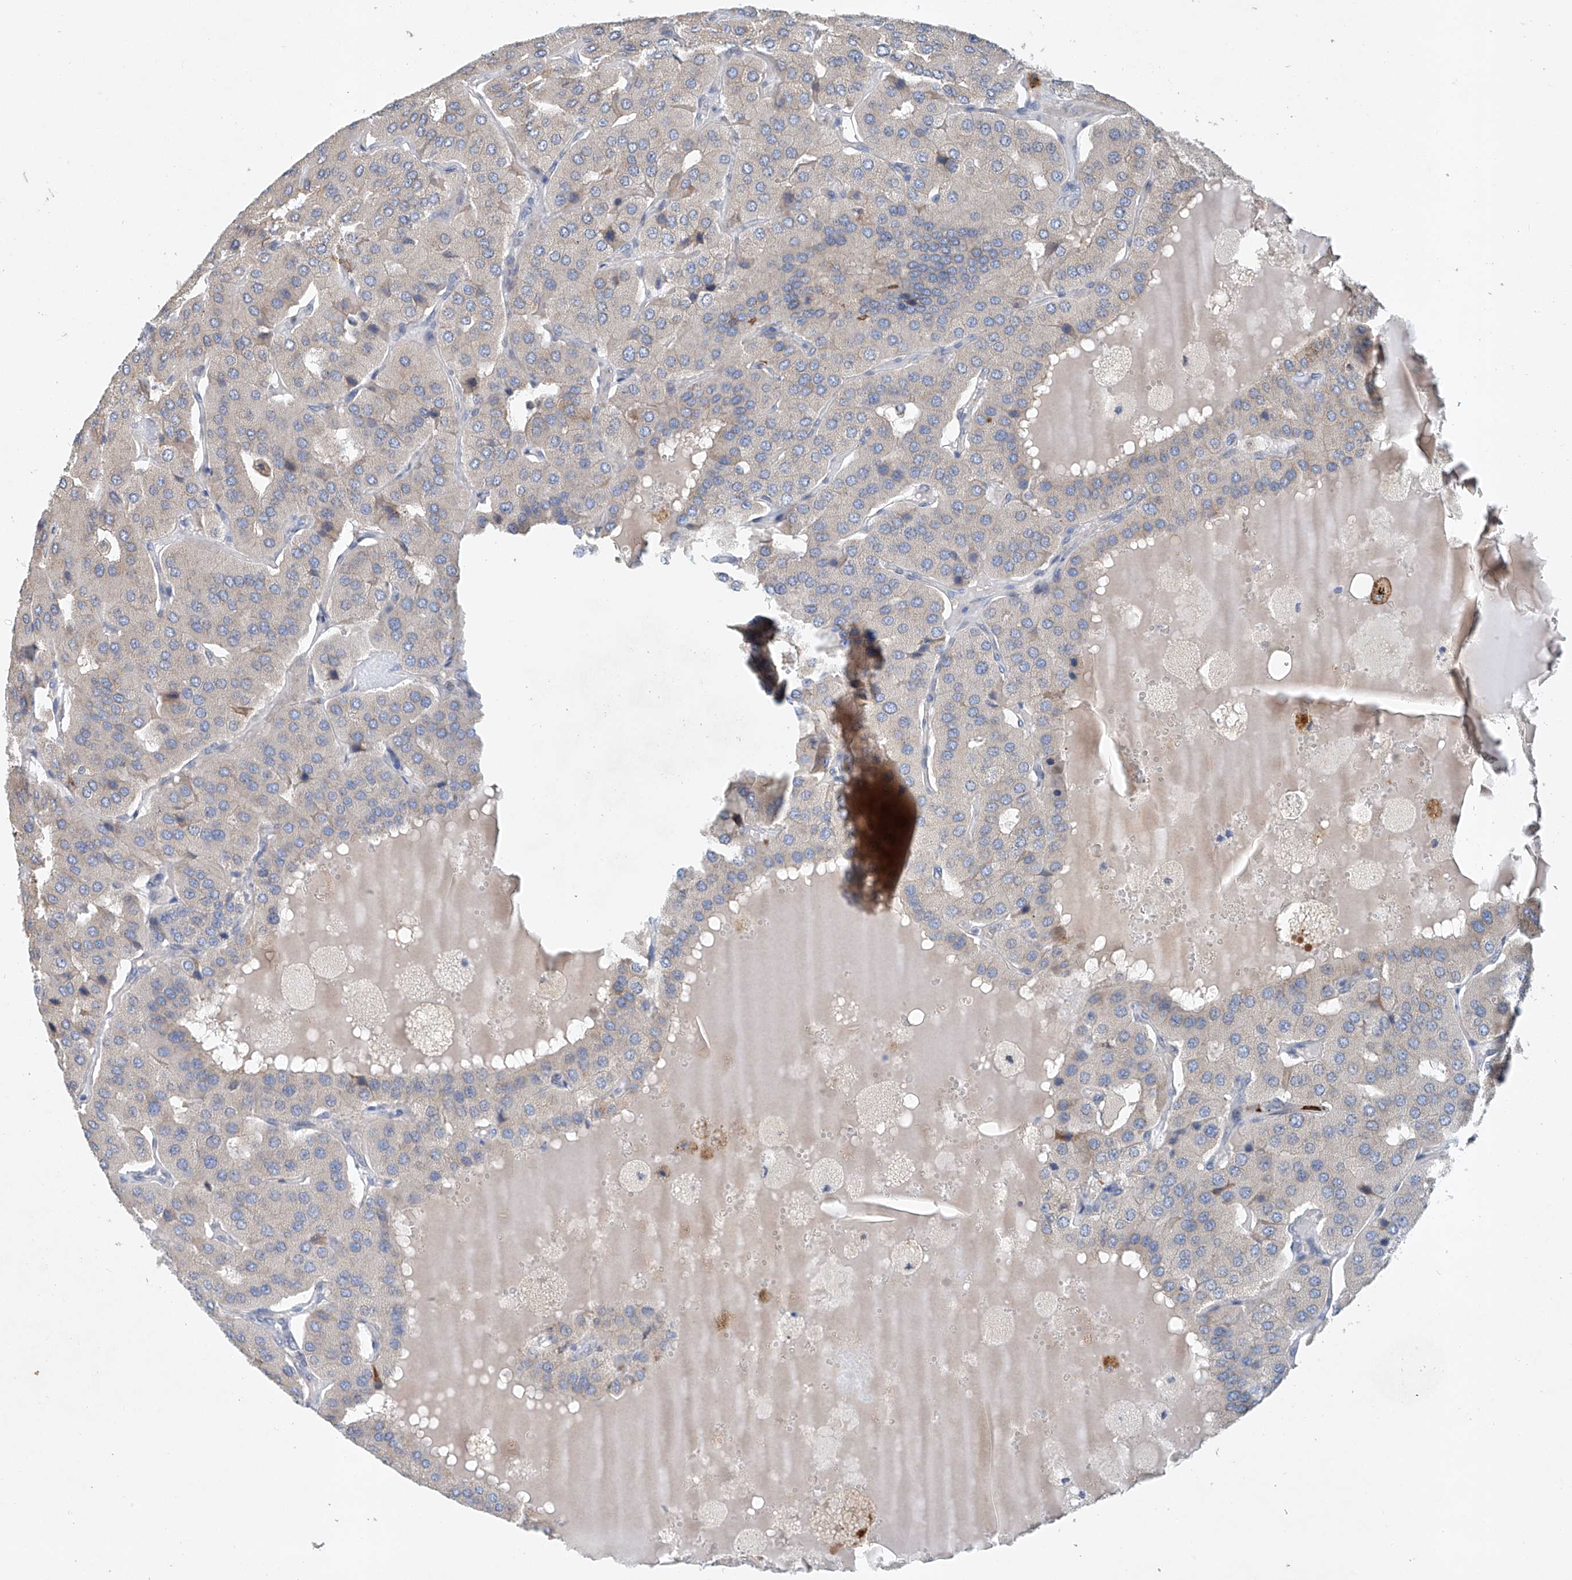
{"staining": {"intensity": "negative", "quantity": "none", "location": "none"}, "tissue": "parathyroid gland", "cell_type": "Glandular cells", "image_type": "normal", "snomed": [{"axis": "morphology", "description": "Normal tissue, NOS"}, {"axis": "morphology", "description": "Adenoma, NOS"}, {"axis": "topography", "description": "Parathyroid gland"}], "caption": "Parathyroid gland stained for a protein using immunohistochemistry (IHC) exhibits no expression glandular cells.", "gene": "CEP85L", "patient": {"sex": "female", "age": 86}}